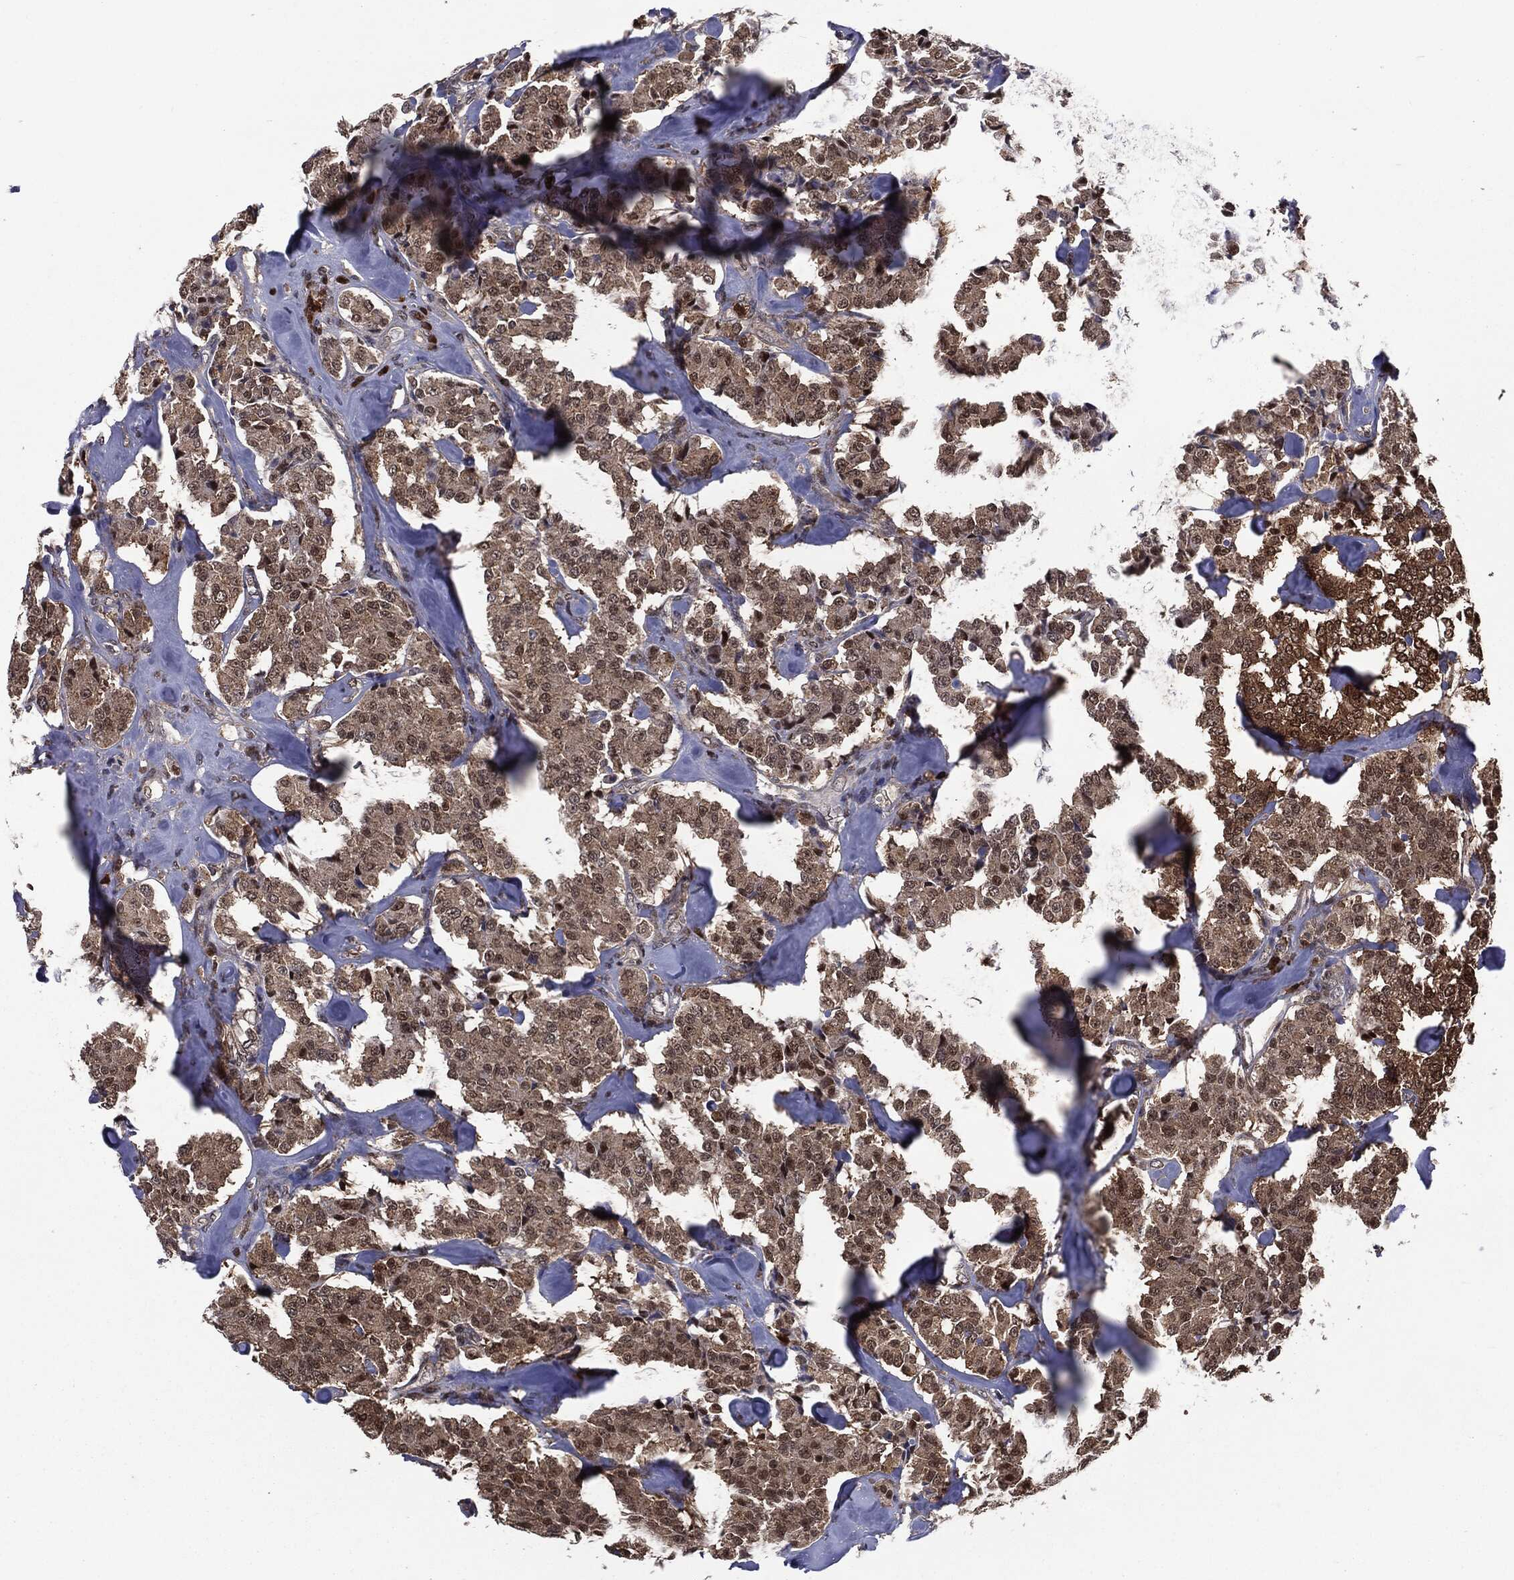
{"staining": {"intensity": "weak", "quantity": "25%-75%", "location": "cytoplasmic/membranous,nuclear"}, "tissue": "carcinoid", "cell_type": "Tumor cells", "image_type": "cancer", "snomed": [{"axis": "morphology", "description": "Carcinoid, malignant, NOS"}, {"axis": "topography", "description": "Pancreas"}], "caption": "Brown immunohistochemical staining in carcinoid shows weak cytoplasmic/membranous and nuclear expression in about 25%-75% of tumor cells.", "gene": "GPI", "patient": {"sex": "male", "age": 41}}